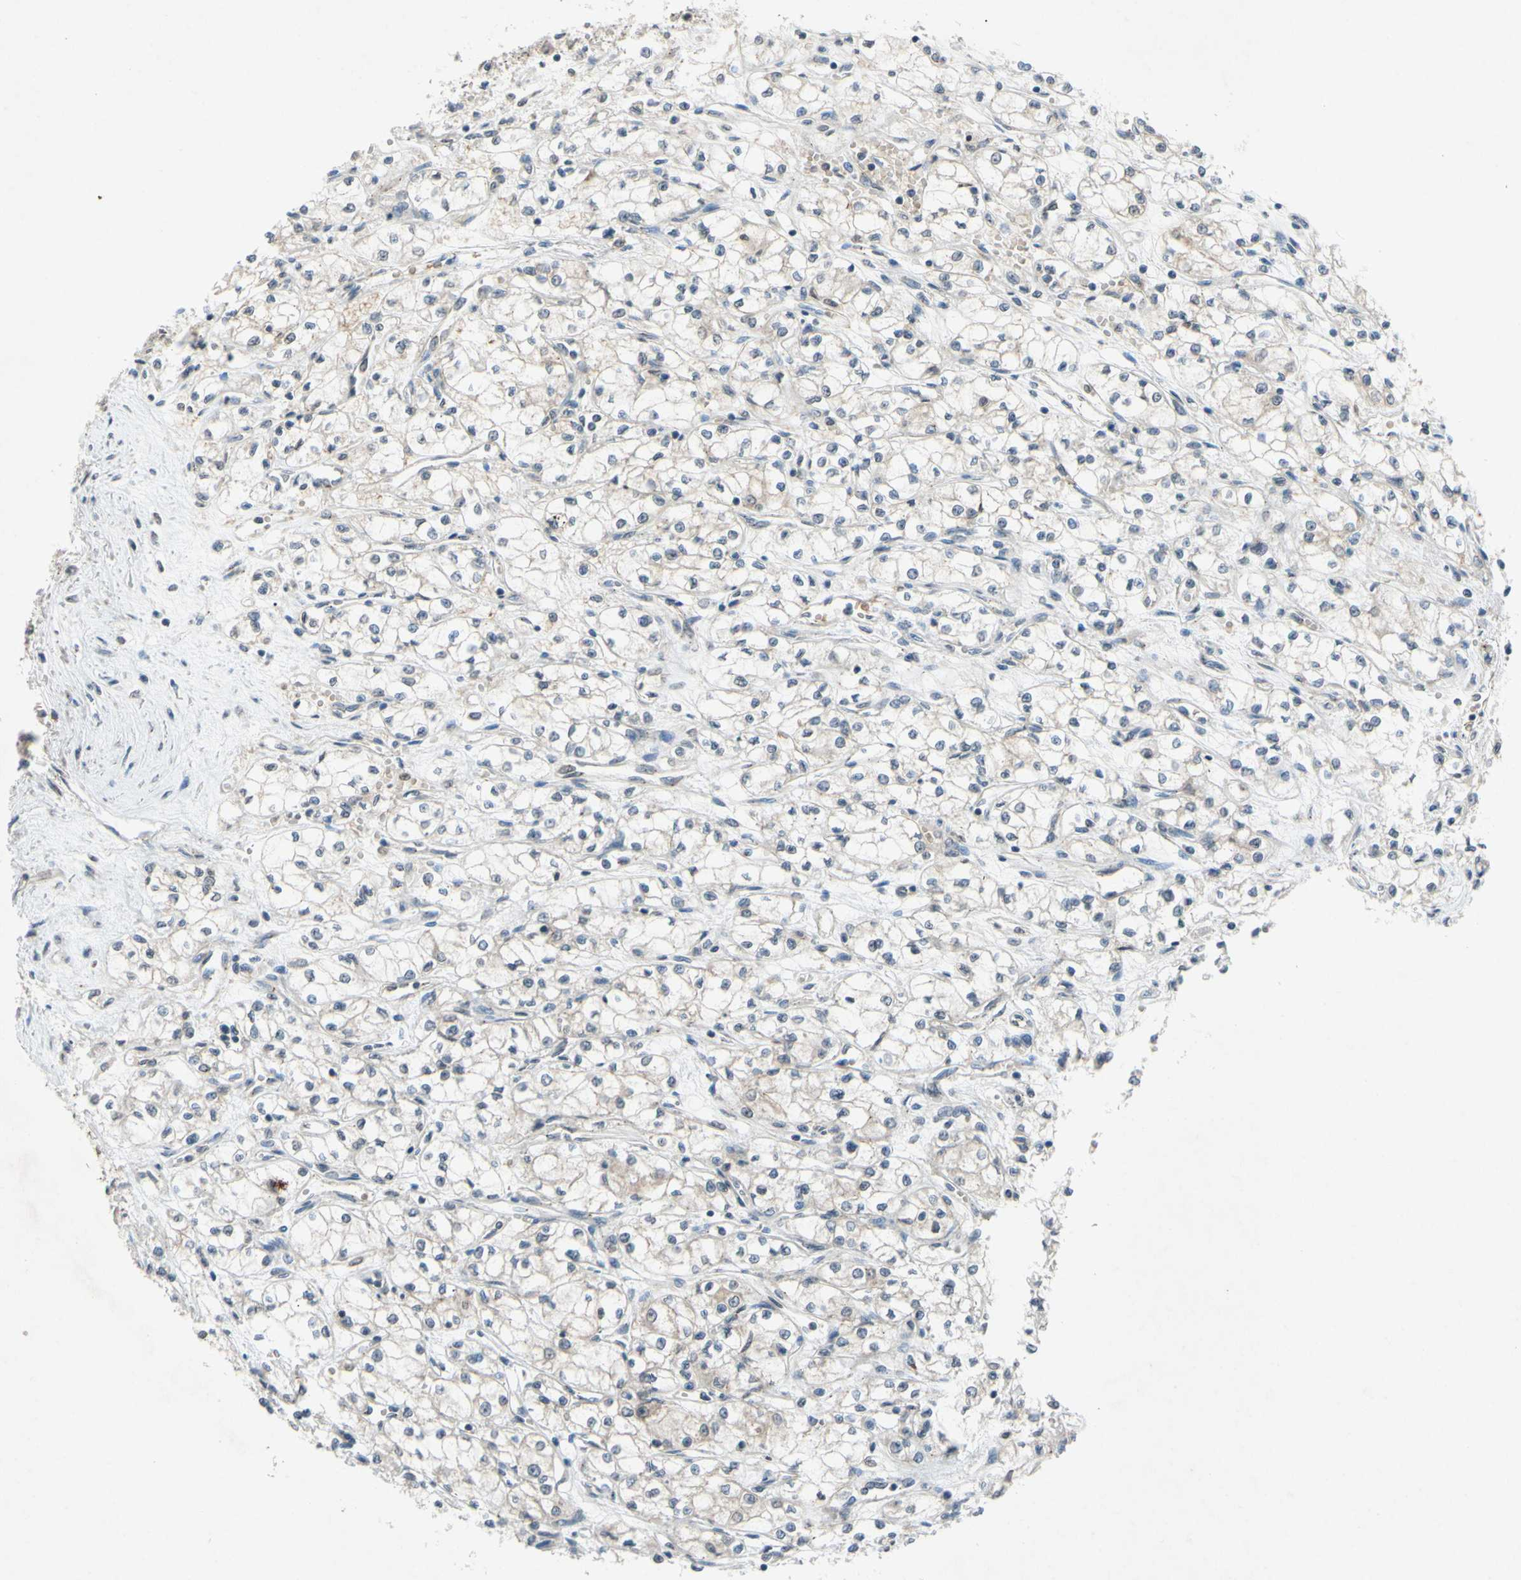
{"staining": {"intensity": "negative", "quantity": "none", "location": "none"}, "tissue": "renal cancer", "cell_type": "Tumor cells", "image_type": "cancer", "snomed": [{"axis": "morphology", "description": "Normal tissue, NOS"}, {"axis": "morphology", "description": "Adenocarcinoma, NOS"}, {"axis": "topography", "description": "Kidney"}], "caption": "Human renal cancer stained for a protein using immunohistochemistry displays no positivity in tumor cells.", "gene": "ADD2", "patient": {"sex": "male", "age": 59}}